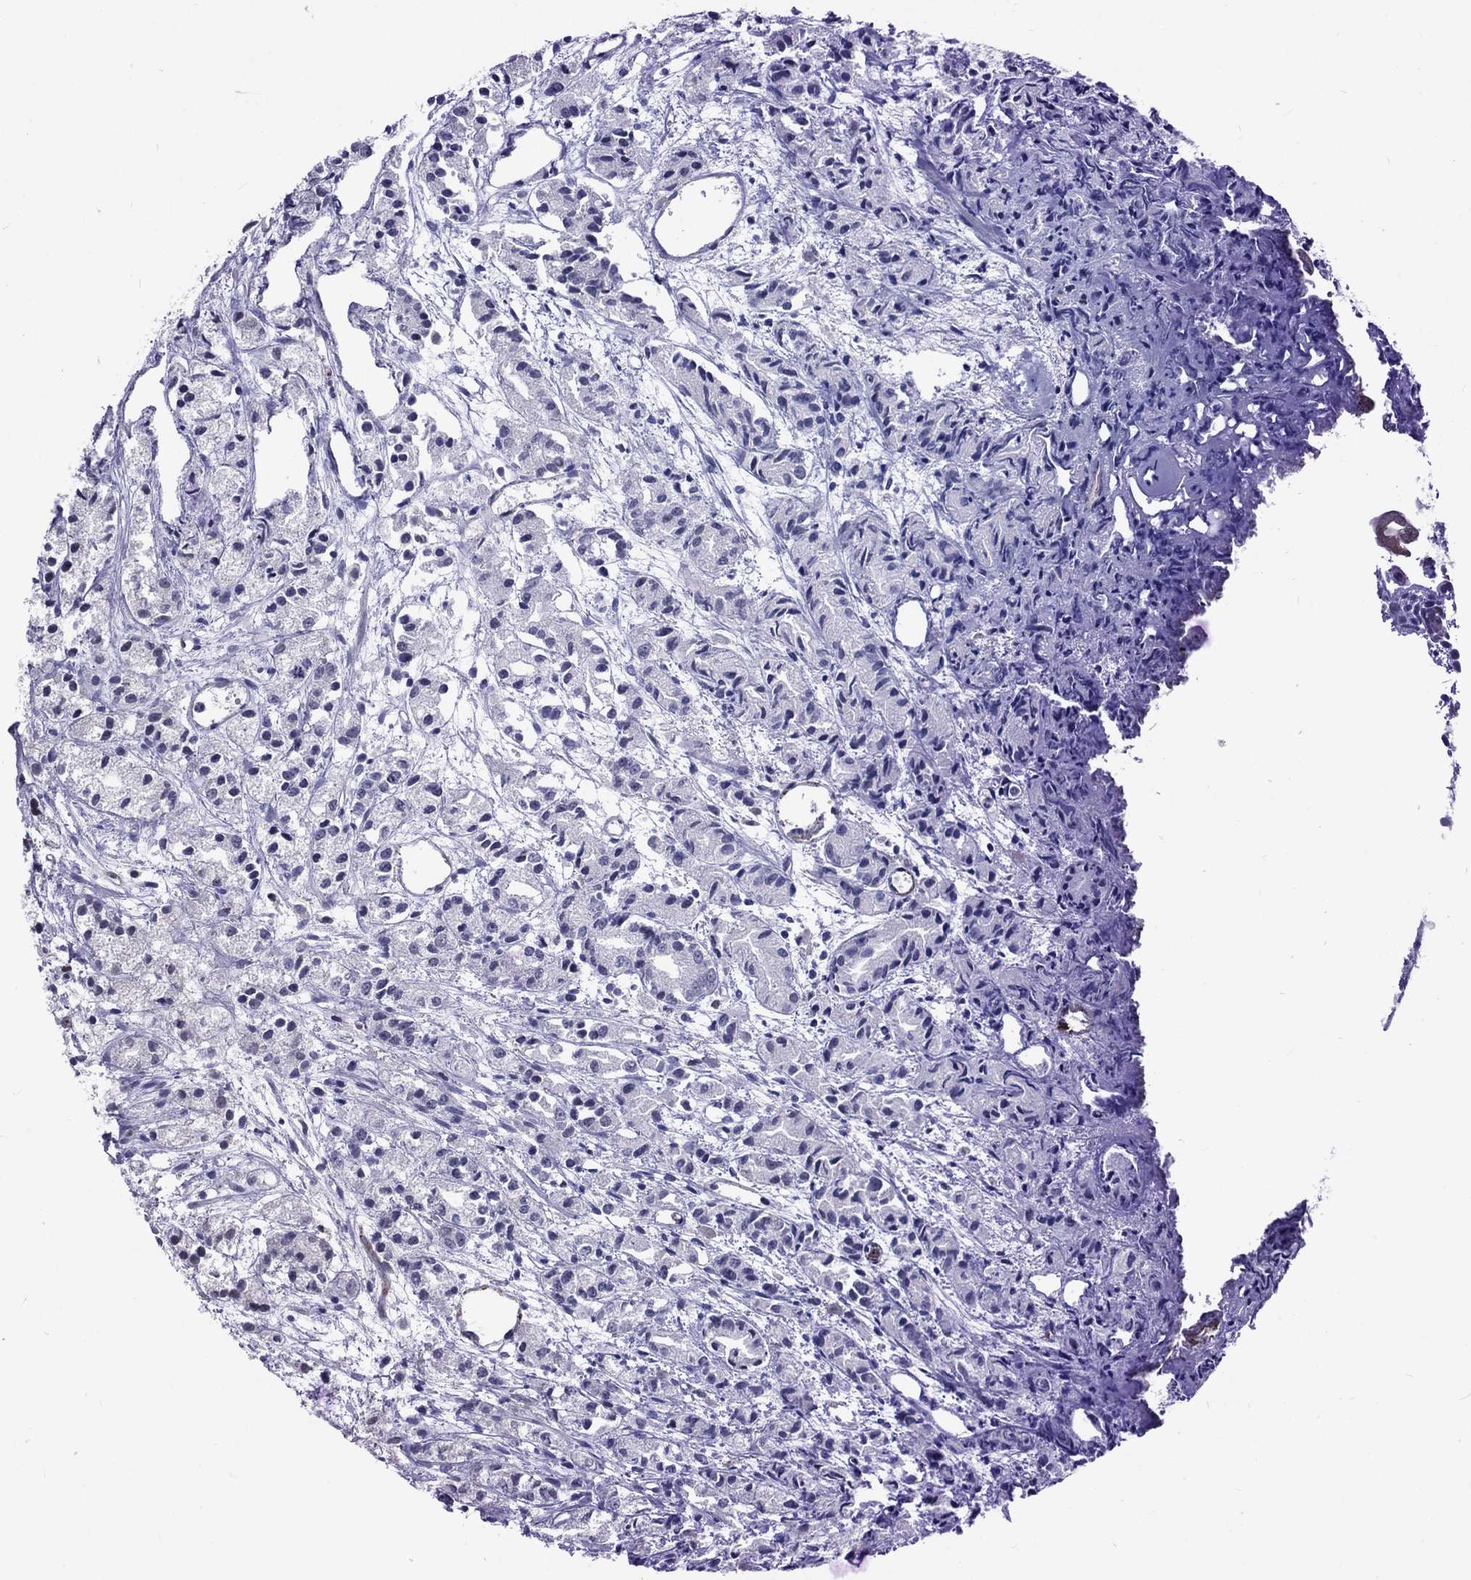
{"staining": {"intensity": "negative", "quantity": "none", "location": "none"}, "tissue": "prostate cancer", "cell_type": "Tumor cells", "image_type": "cancer", "snomed": [{"axis": "morphology", "description": "Adenocarcinoma, Medium grade"}, {"axis": "topography", "description": "Prostate"}], "caption": "This is an IHC photomicrograph of human prostate cancer. There is no expression in tumor cells.", "gene": "ZBED1", "patient": {"sex": "male", "age": 74}}